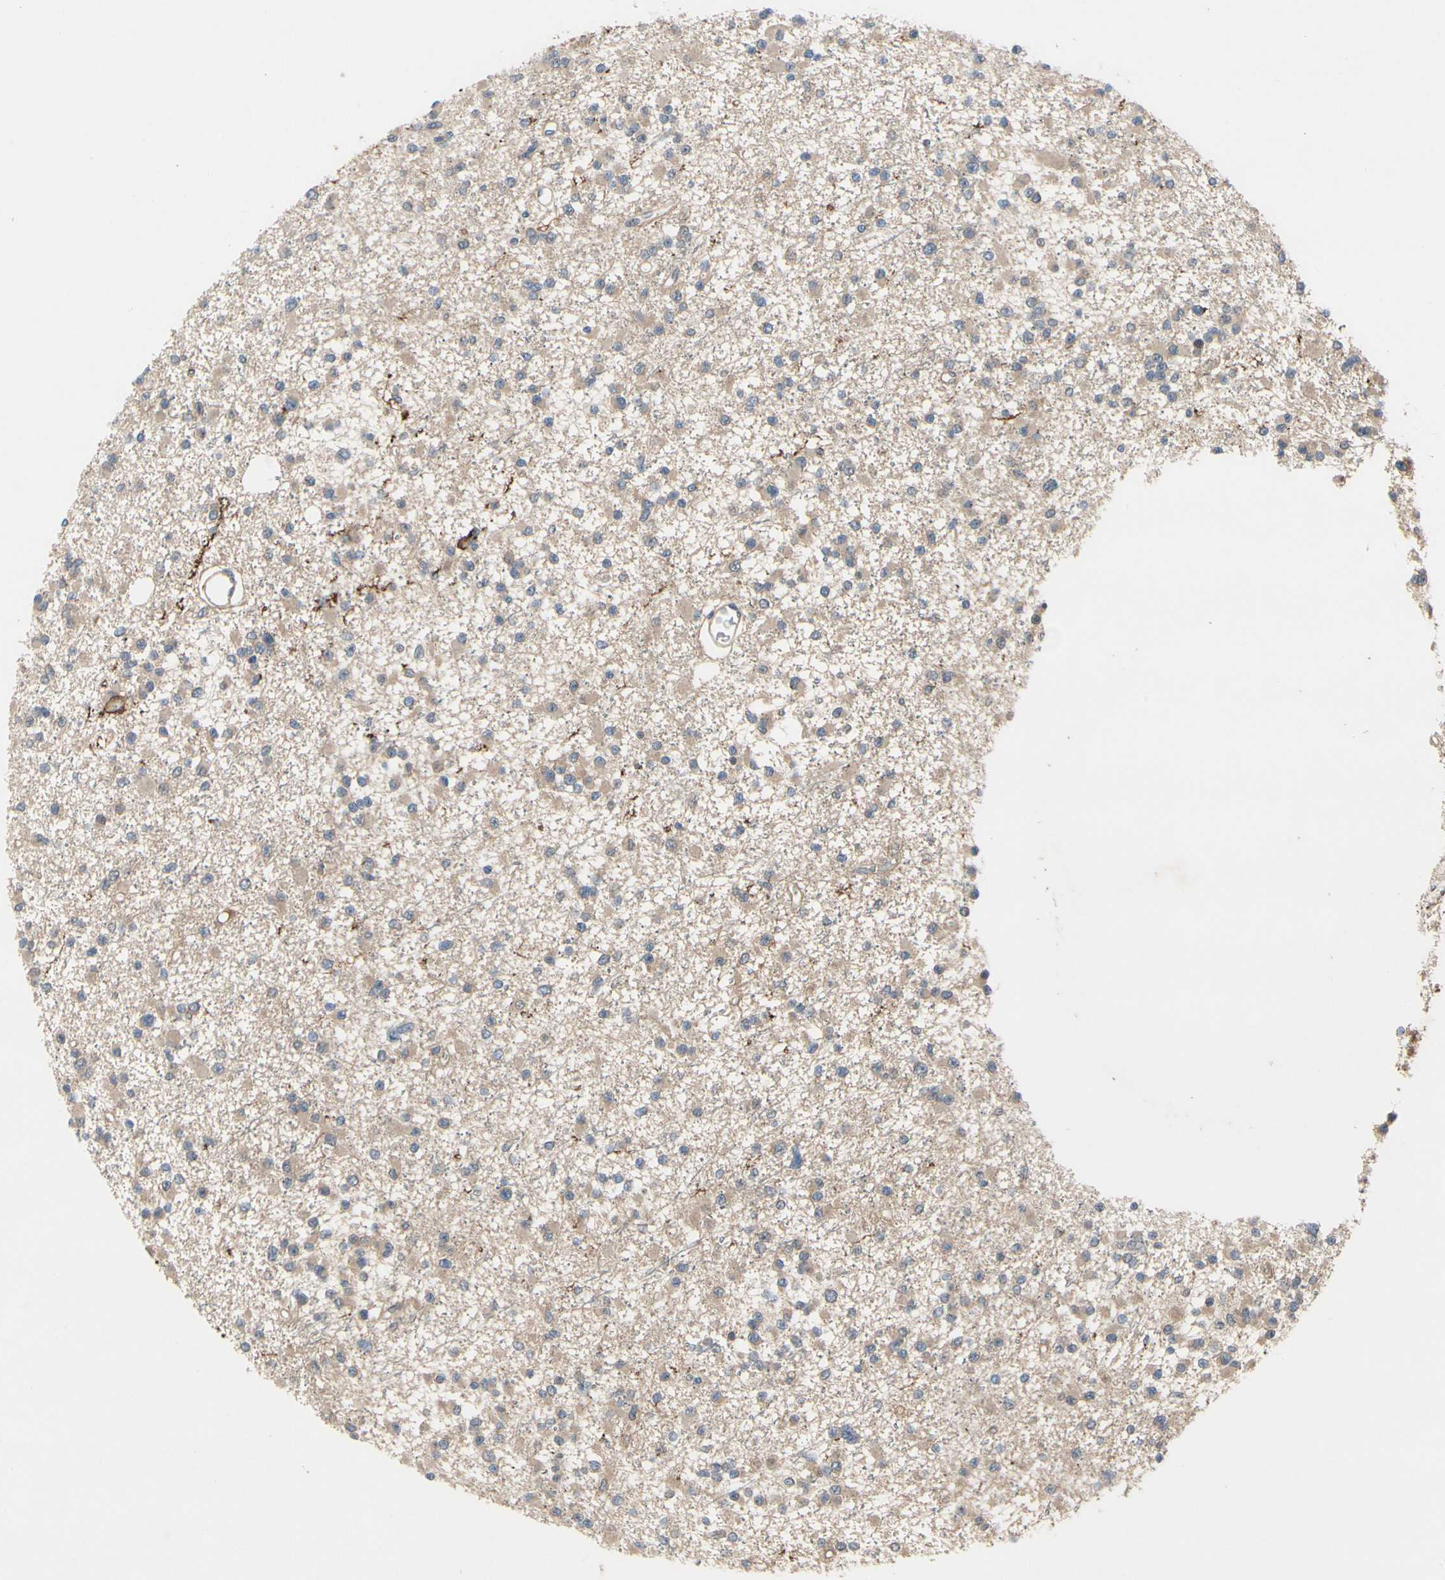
{"staining": {"intensity": "weak", "quantity": ">75%", "location": "cytoplasmic/membranous"}, "tissue": "glioma", "cell_type": "Tumor cells", "image_type": "cancer", "snomed": [{"axis": "morphology", "description": "Glioma, malignant, Low grade"}, {"axis": "topography", "description": "Brain"}], "caption": "Human low-grade glioma (malignant) stained with a protein marker shows weak staining in tumor cells.", "gene": "ICAM5", "patient": {"sex": "female", "age": 22}}